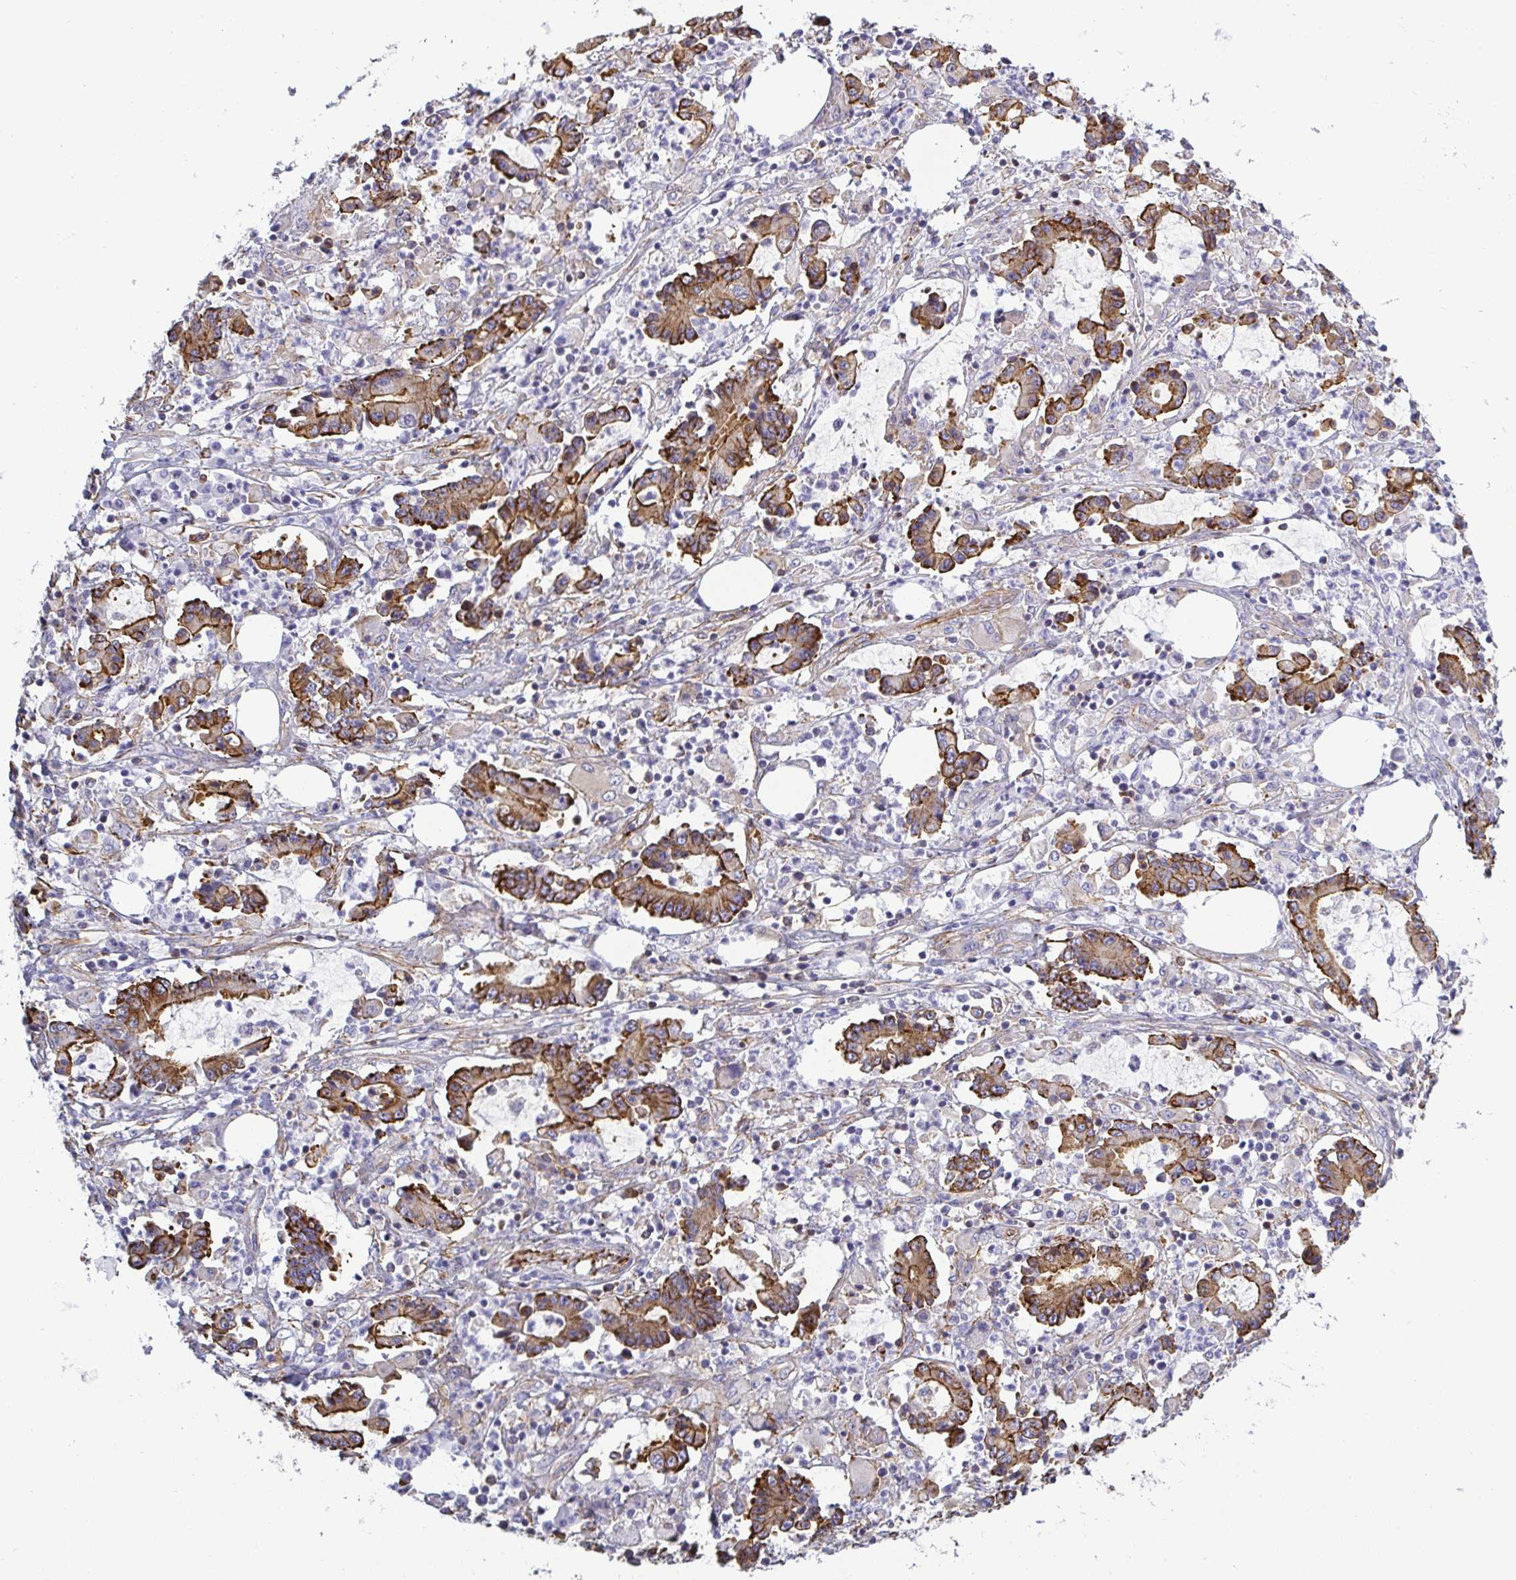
{"staining": {"intensity": "moderate", "quantity": ">75%", "location": "cytoplasmic/membranous"}, "tissue": "stomach cancer", "cell_type": "Tumor cells", "image_type": "cancer", "snomed": [{"axis": "morphology", "description": "Adenocarcinoma, NOS"}, {"axis": "topography", "description": "Stomach, upper"}], "caption": "Moderate cytoplasmic/membranous protein staining is present in about >75% of tumor cells in stomach cancer (adenocarcinoma).", "gene": "LIMA1", "patient": {"sex": "male", "age": 68}}